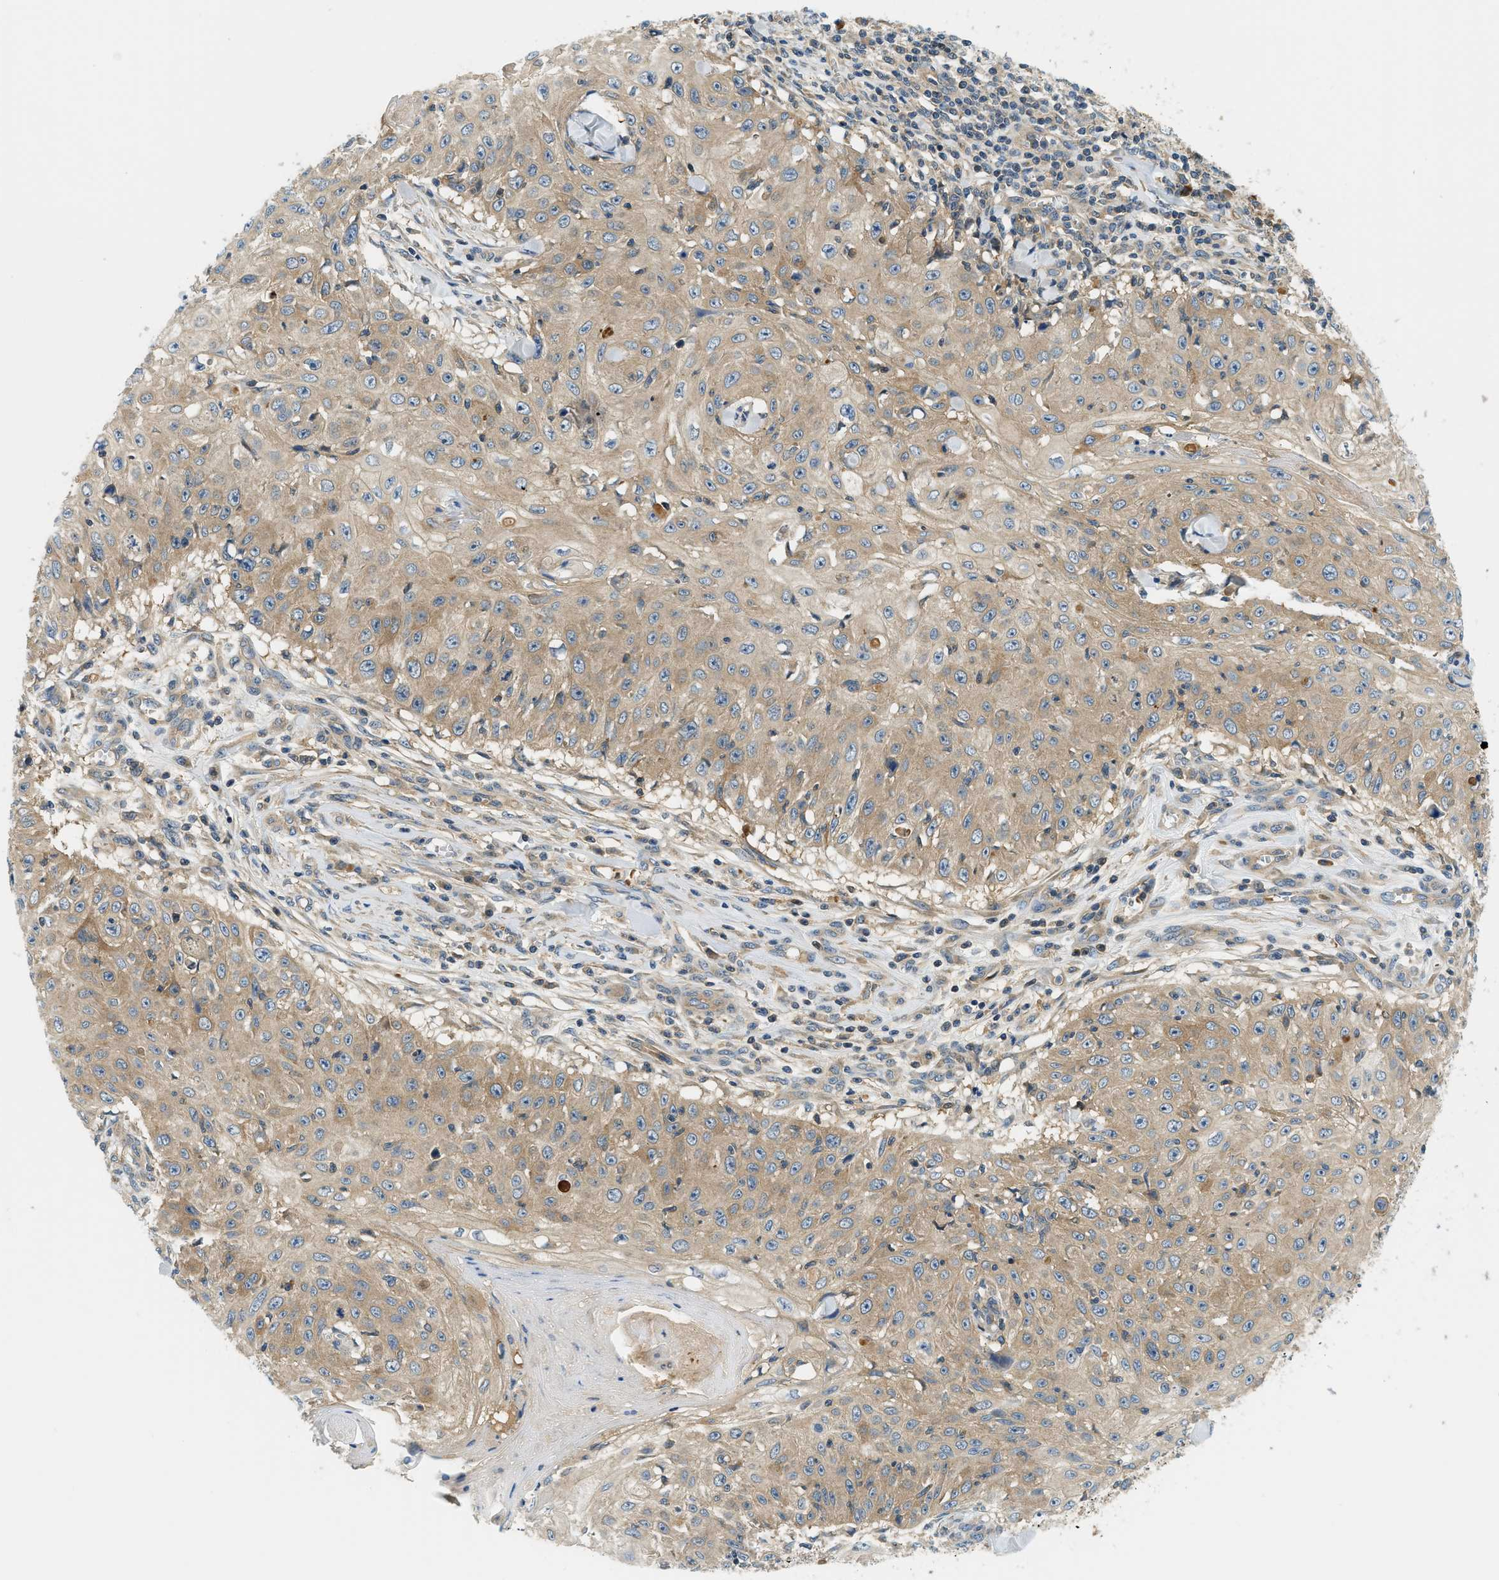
{"staining": {"intensity": "weak", "quantity": ">75%", "location": "cytoplasmic/membranous"}, "tissue": "skin cancer", "cell_type": "Tumor cells", "image_type": "cancer", "snomed": [{"axis": "morphology", "description": "Squamous cell carcinoma, NOS"}, {"axis": "topography", "description": "Skin"}], "caption": "Immunohistochemical staining of human skin squamous cell carcinoma demonstrates weak cytoplasmic/membranous protein positivity in approximately >75% of tumor cells.", "gene": "KCNK1", "patient": {"sex": "male", "age": 86}}